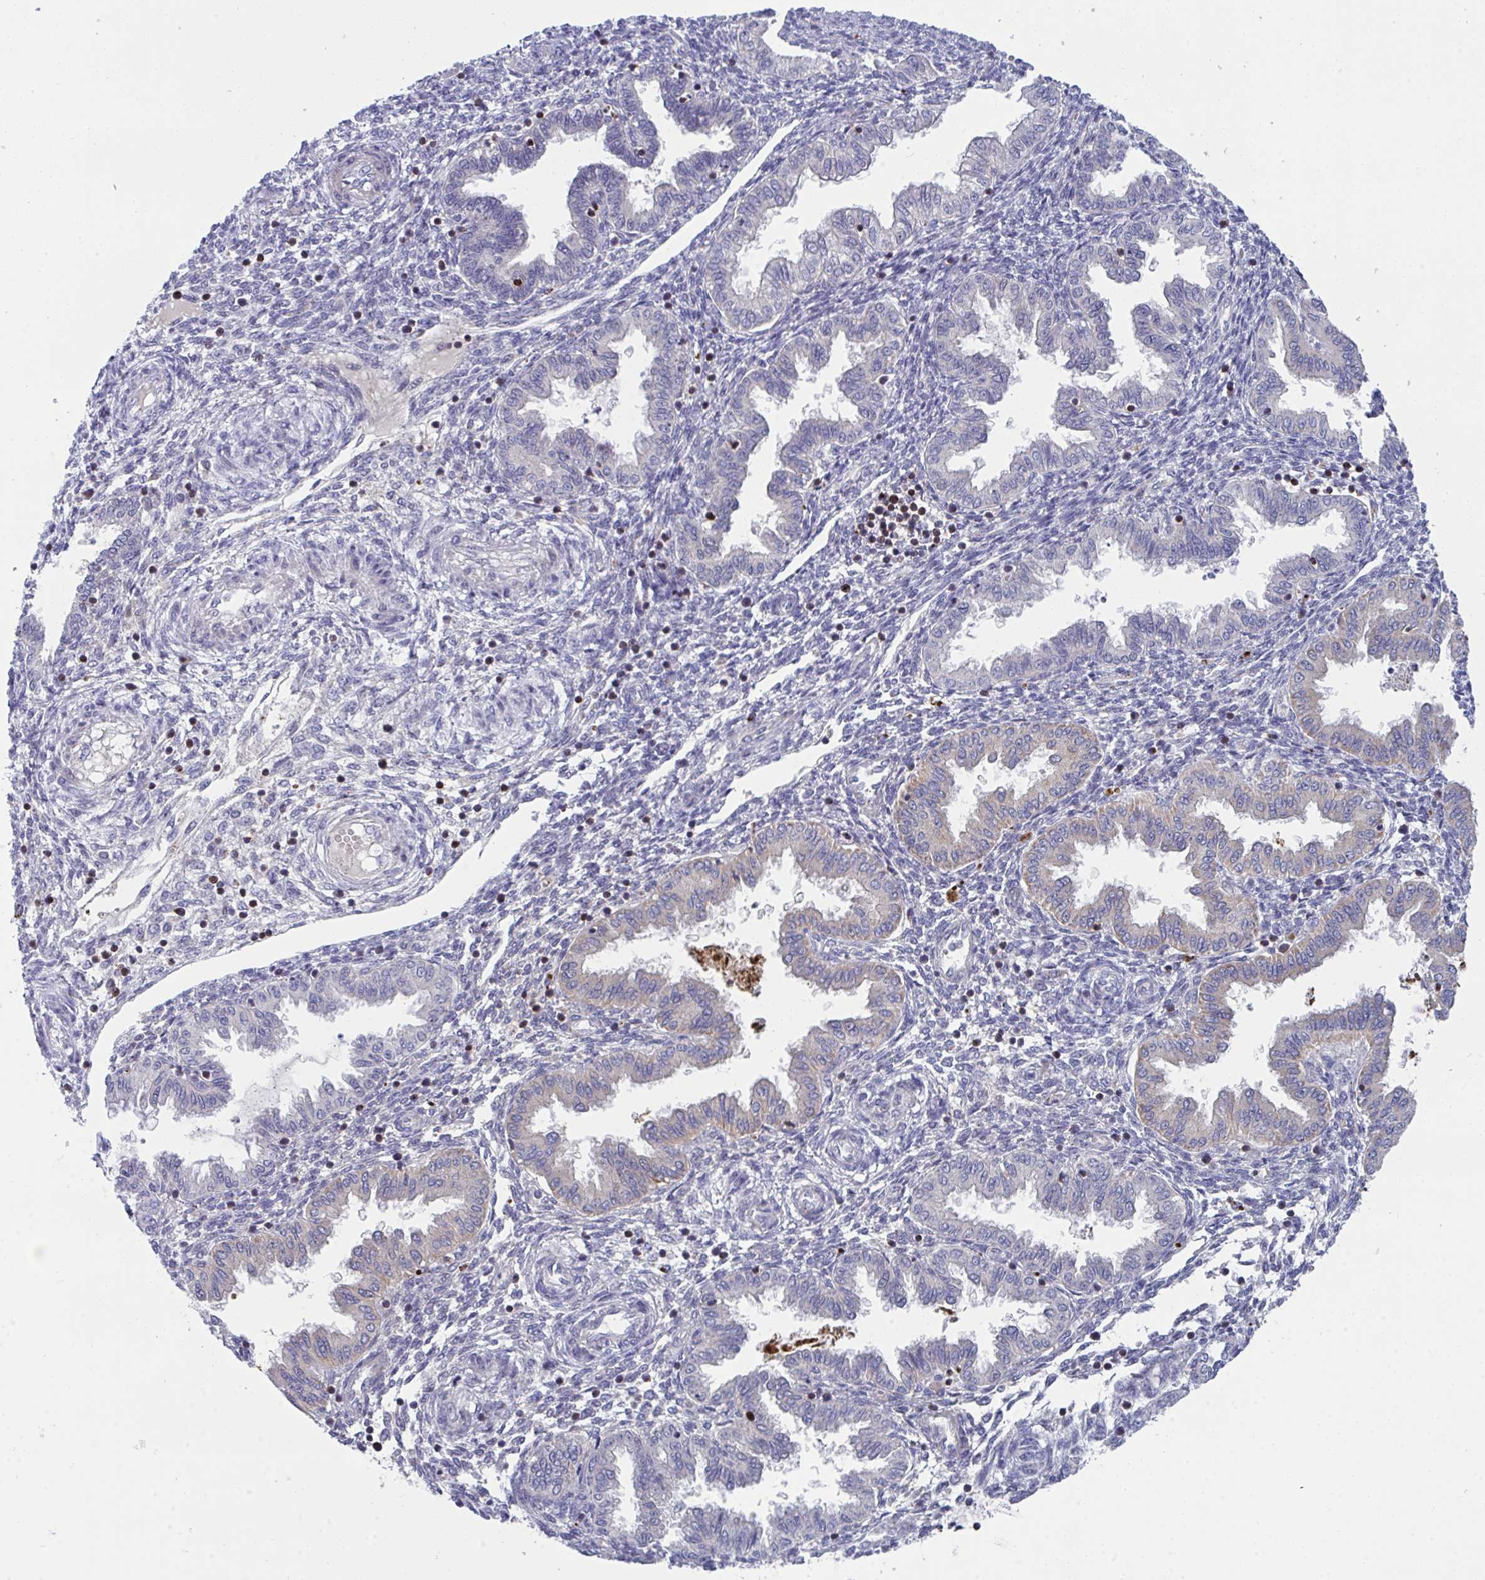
{"staining": {"intensity": "negative", "quantity": "none", "location": "none"}, "tissue": "endometrium", "cell_type": "Cells in endometrial stroma", "image_type": "normal", "snomed": [{"axis": "morphology", "description": "Normal tissue, NOS"}, {"axis": "topography", "description": "Endometrium"}], "caption": "The image displays no significant expression in cells in endometrial stroma of endometrium.", "gene": "AOC2", "patient": {"sex": "female", "age": 33}}